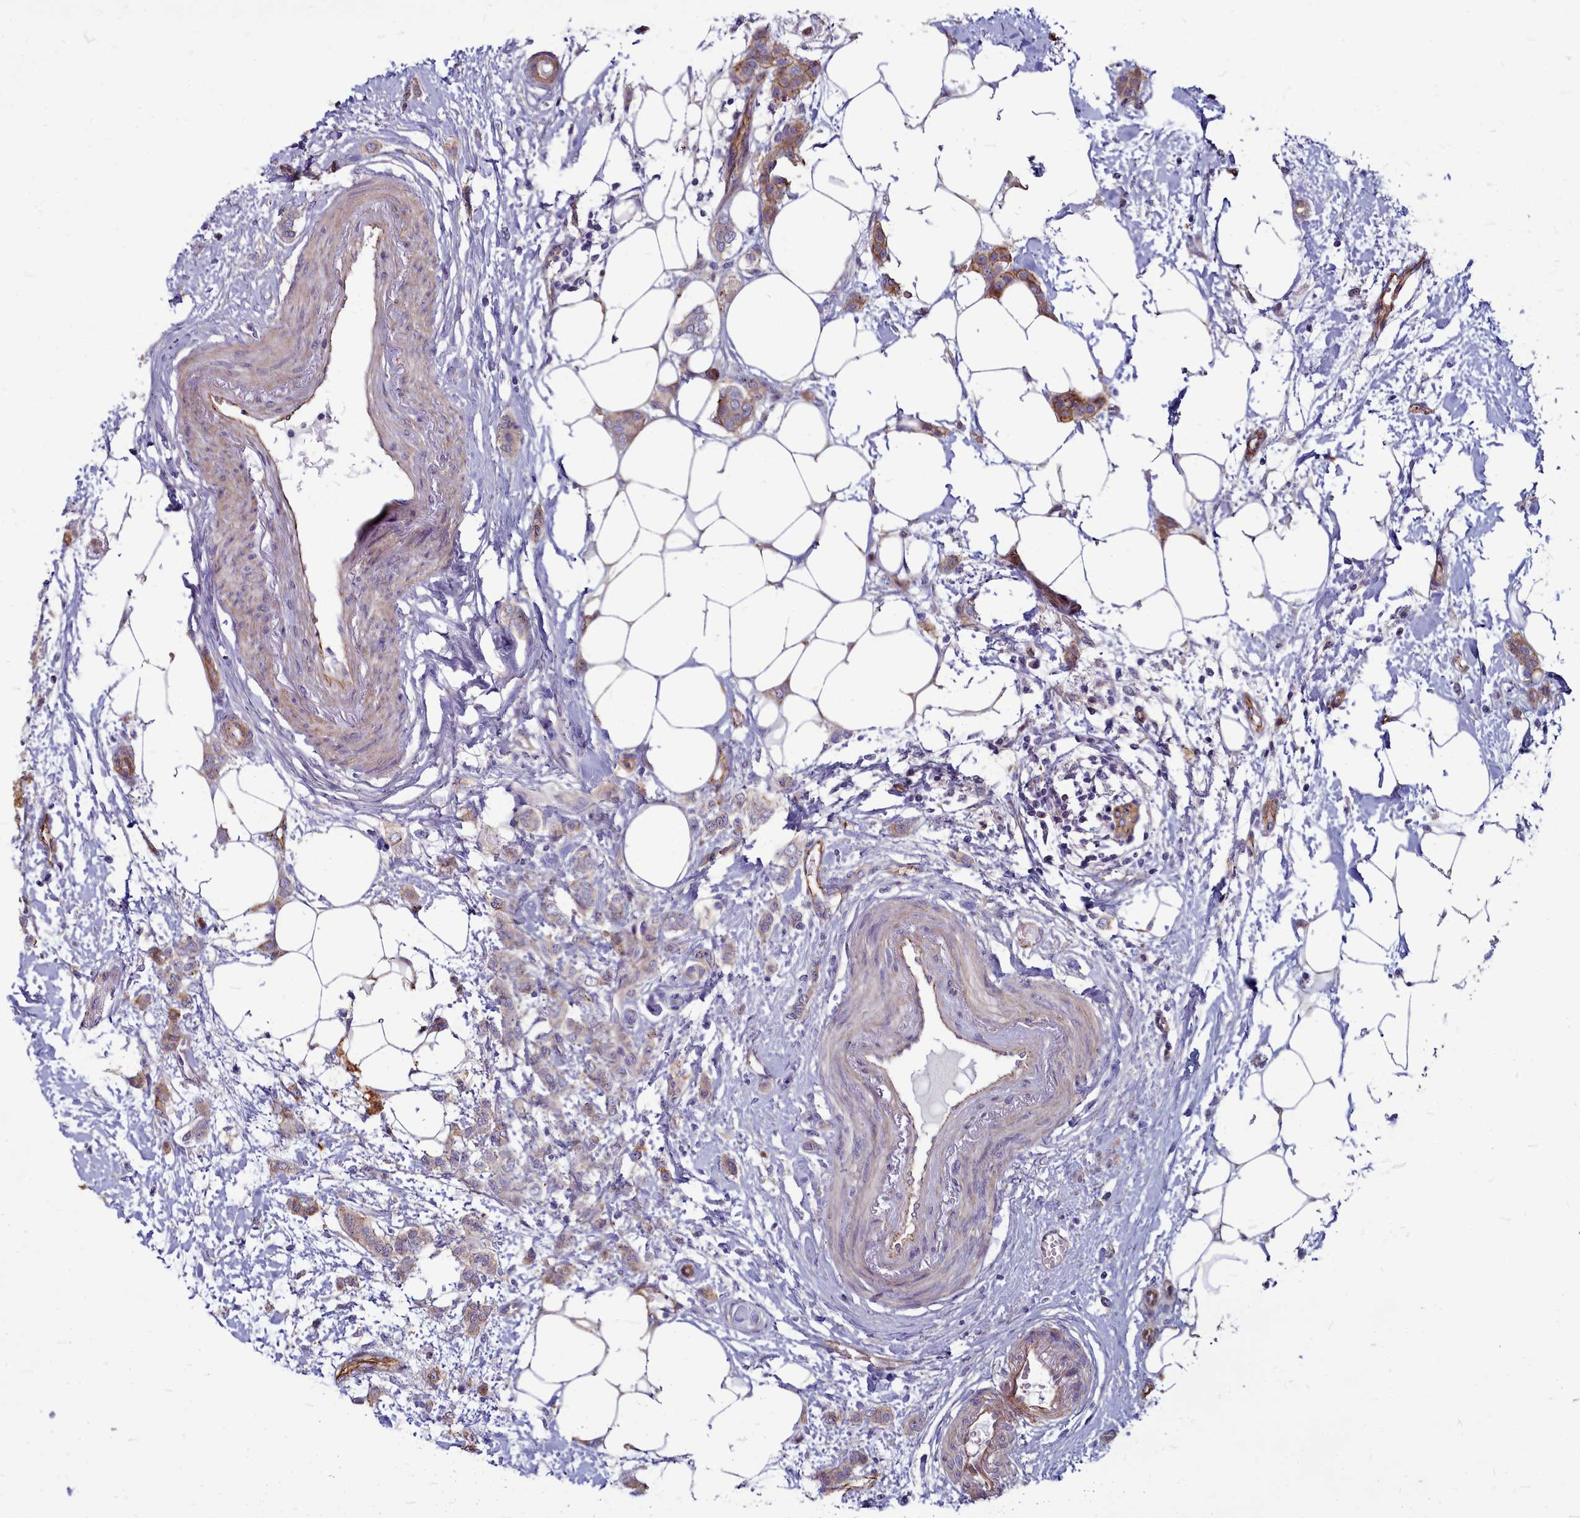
{"staining": {"intensity": "negative", "quantity": "none", "location": "none"}, "tissue": "breast cancer", "cell_type": "Tumor cells", "image_type": "cancer", "snomed": [{"axis": "morphology", "description": "Duct carcinoma"}, {"axis": "topography", "description": "Breast"}], "caption": "Immunohistochemical staining of human breast invasive ductal carcinoma demonstrates no significant positivity in tumor cells. (Immunohistochemistry, brightfield microscopy, high magnification).", "gene": "TTC5", "patient": {"sex": "female", "age": 72}}